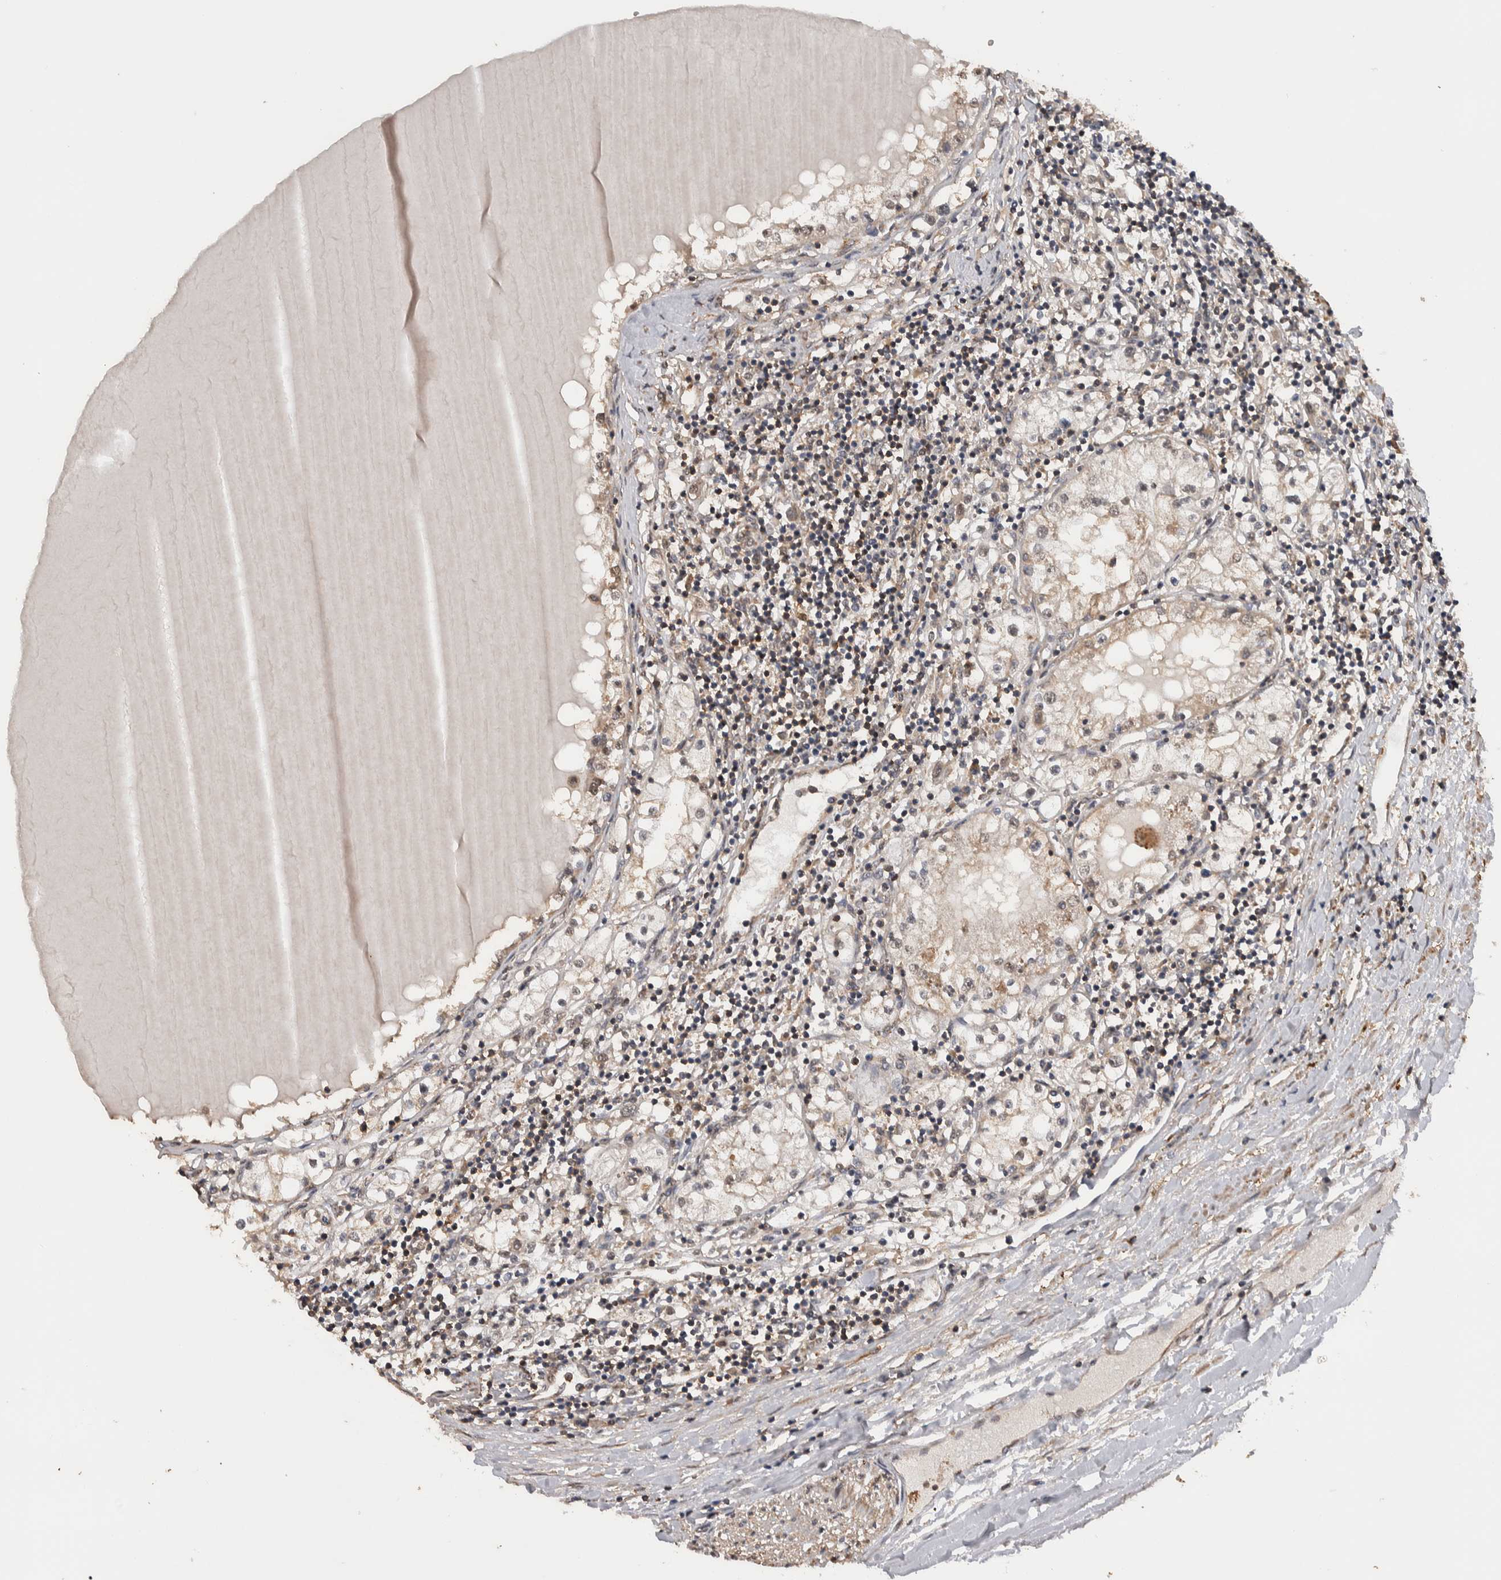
{"staining": {"intensity": "weak", "quantity": "25%-75%", "location": "cytoplasmic/membranous"}, "tissue": "renal cancer", "cell_type": "Tumor cells", "image_type": "cancer", "snomed": [{"axis": "morphology", "description": "Adenocarcinoma, NOS"}, {"axis": "topography", "description": "Kidney"}], "caption": "Immunohistochemistry image of neoplastic tissue: human renal cancer stained using IHC reveals low levels of weak protein expression localized specifically in the cytoplasmic/membranous of tumor cells, appearing as a cytoplasmic/membranous brown color.", "gene": "DVL2", "patient": {"sex": "male", "age": 68}}